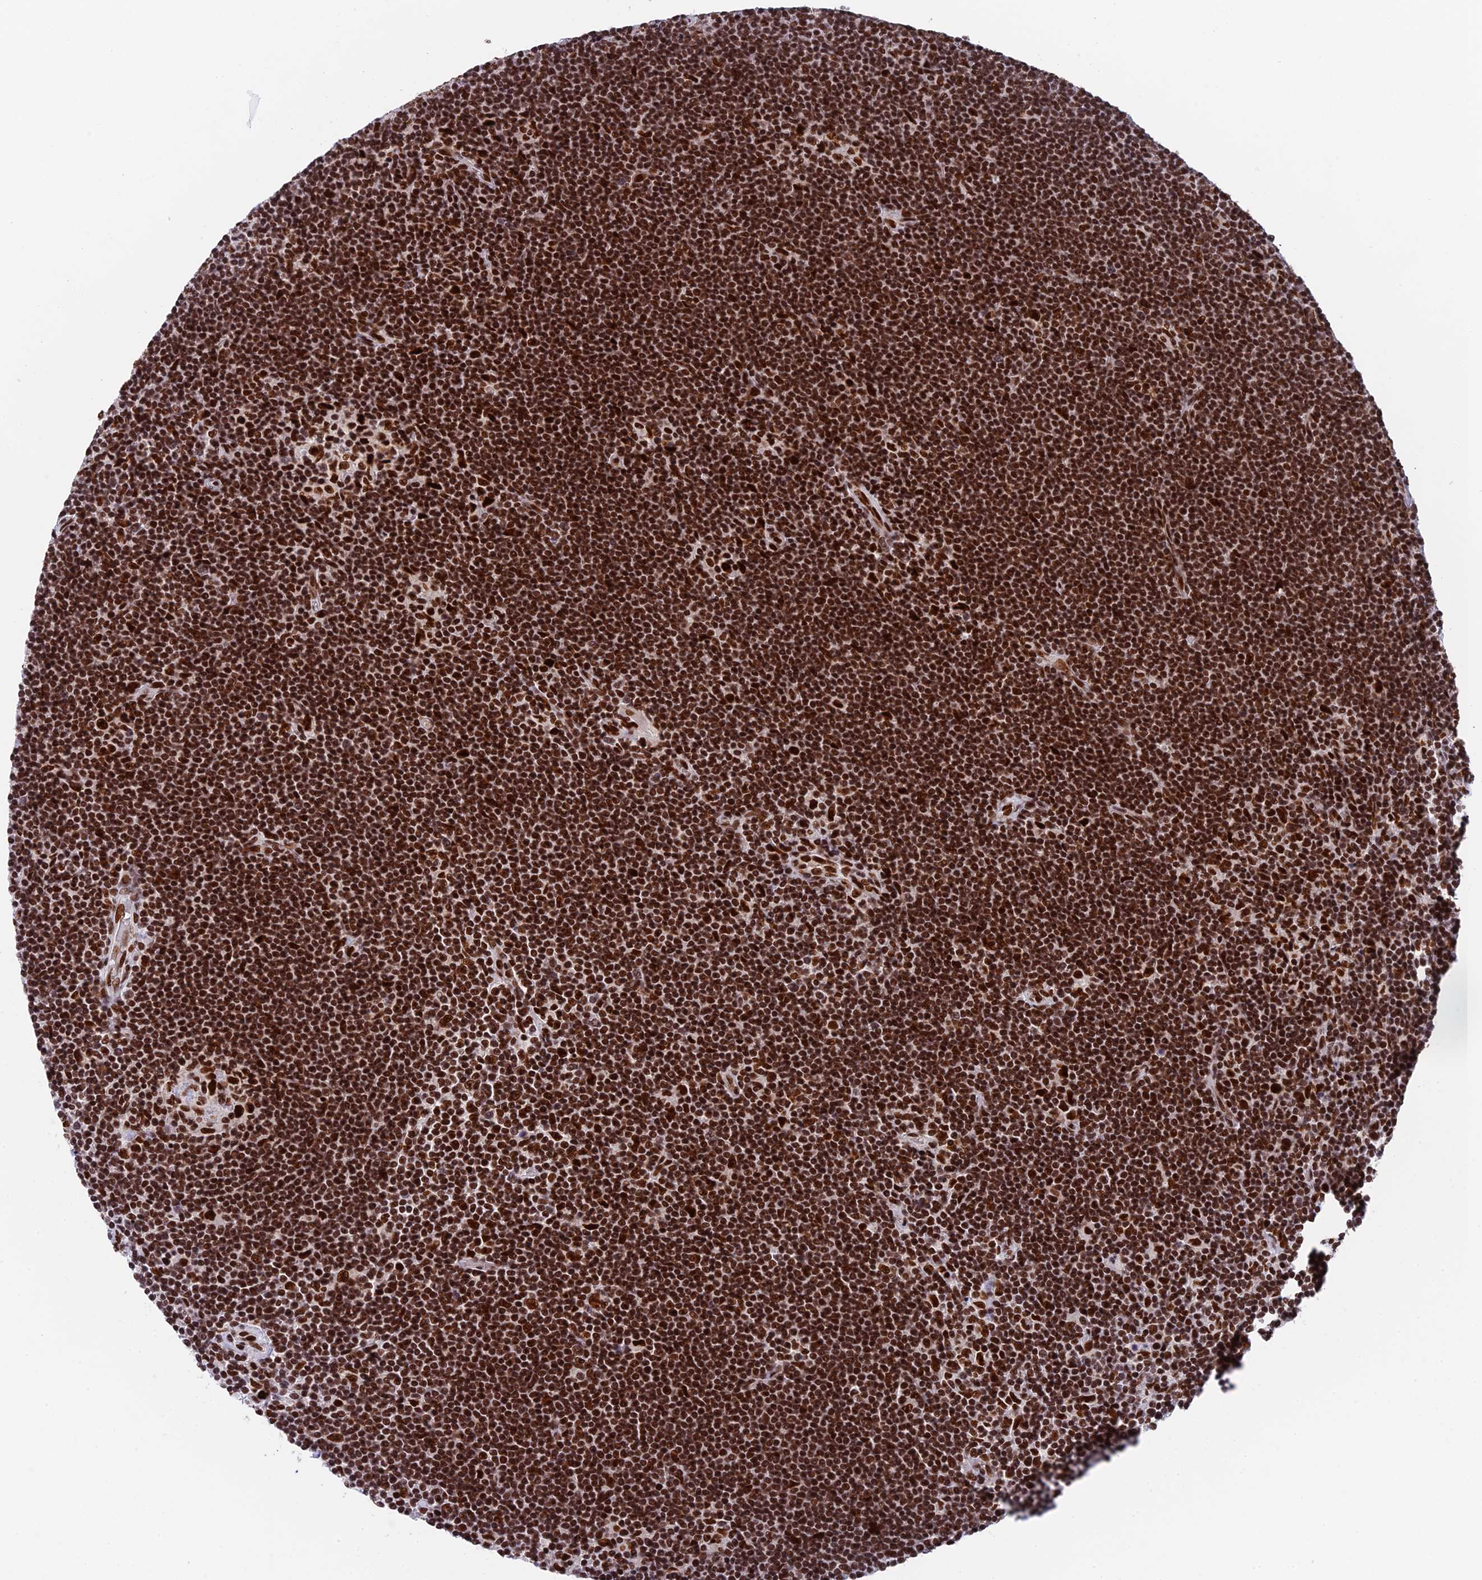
{"staining": {"intensity": "strong", "quantity": ">75%", "location": "nuclear"}, "tissue": "lymphoma", "cell_type": "Tumor cells", "image_type": "cancer", "snomed": [{"axis": "morphology", "description": "Hodgkin's disease, NOS"}, {"axis": "topography", "description": "Lymph node"}], "caption": "Hodgkin's disease stained with DAB immunohistochemistry shows high levels of strong nuclear staining in about >75% of tumor cells. (brown staining indicates protein expression, while blue staining denotes nuclei).", "gene": "EEF1AKMT3", "patient": {"sex": "female", "age": 57}}